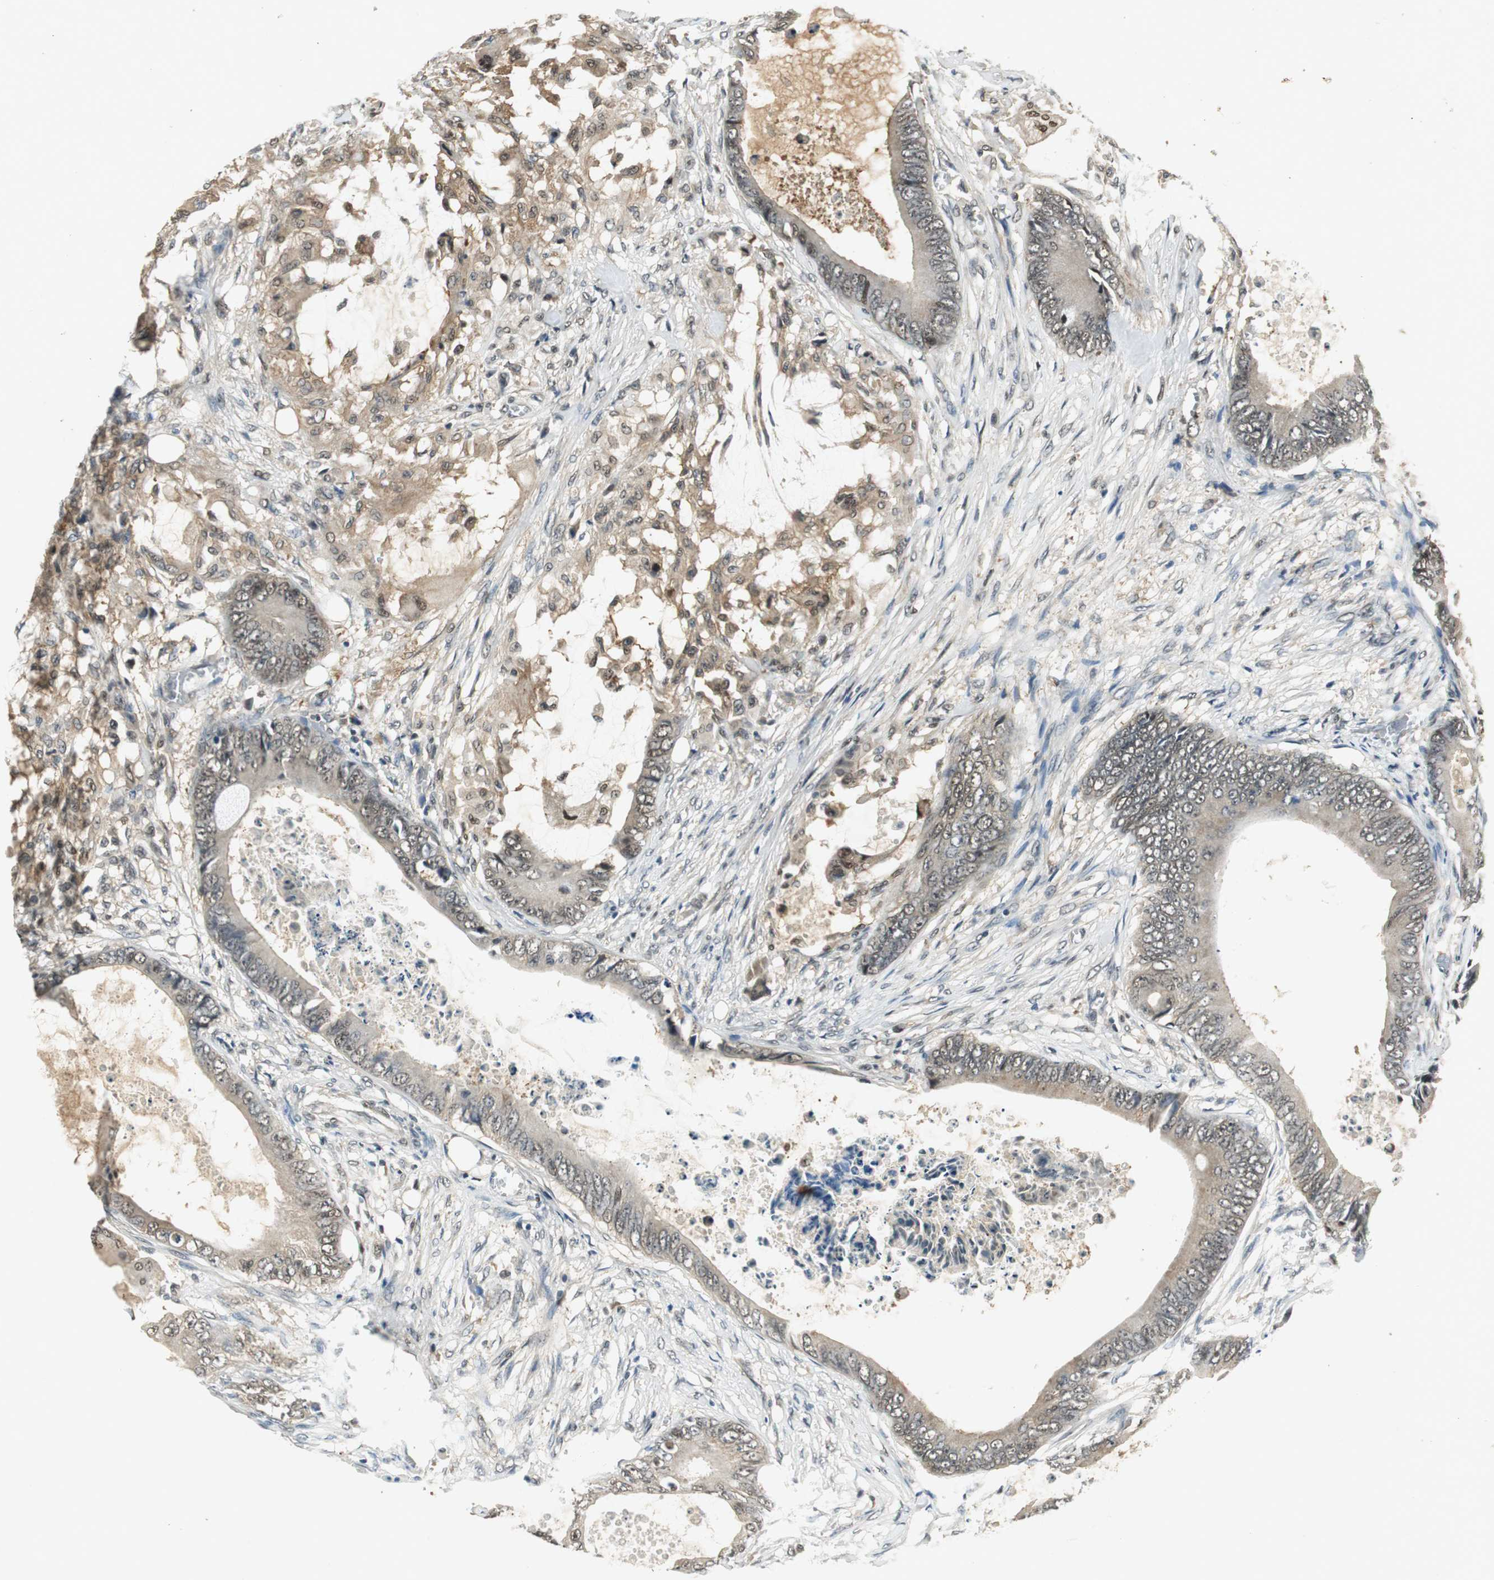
{"staining": {"intensity": "weak", "quantity": "25%-75%", "location": "cytoplasmic/membranous"}, "tissue": "colorectal cancer", "cell_type": "Tumor cells", "image_type": "cancer", "snomed": [{"axis": "morphology", "description": "Normal tissue, NOS"}, {"axis": "morphology", "description": "Adenocarcinoma, NOS"}, {"axis": "topography", "description": "Rectum"}, {"axis": "topography", "description": "Peripheral nerve tissue"}], "caption": "Brown immunohistochemical staining in colorectal cancer shows weak cytoplasmic/membranous positivity in about 25%-75% of tumor cells. Using DAB (brown) and hematoxylin (blue) stains, captured at high magnification using brightfield microscopy.", "gene": "PSMB4", "patient": {"sex": "female", "age": 77}}